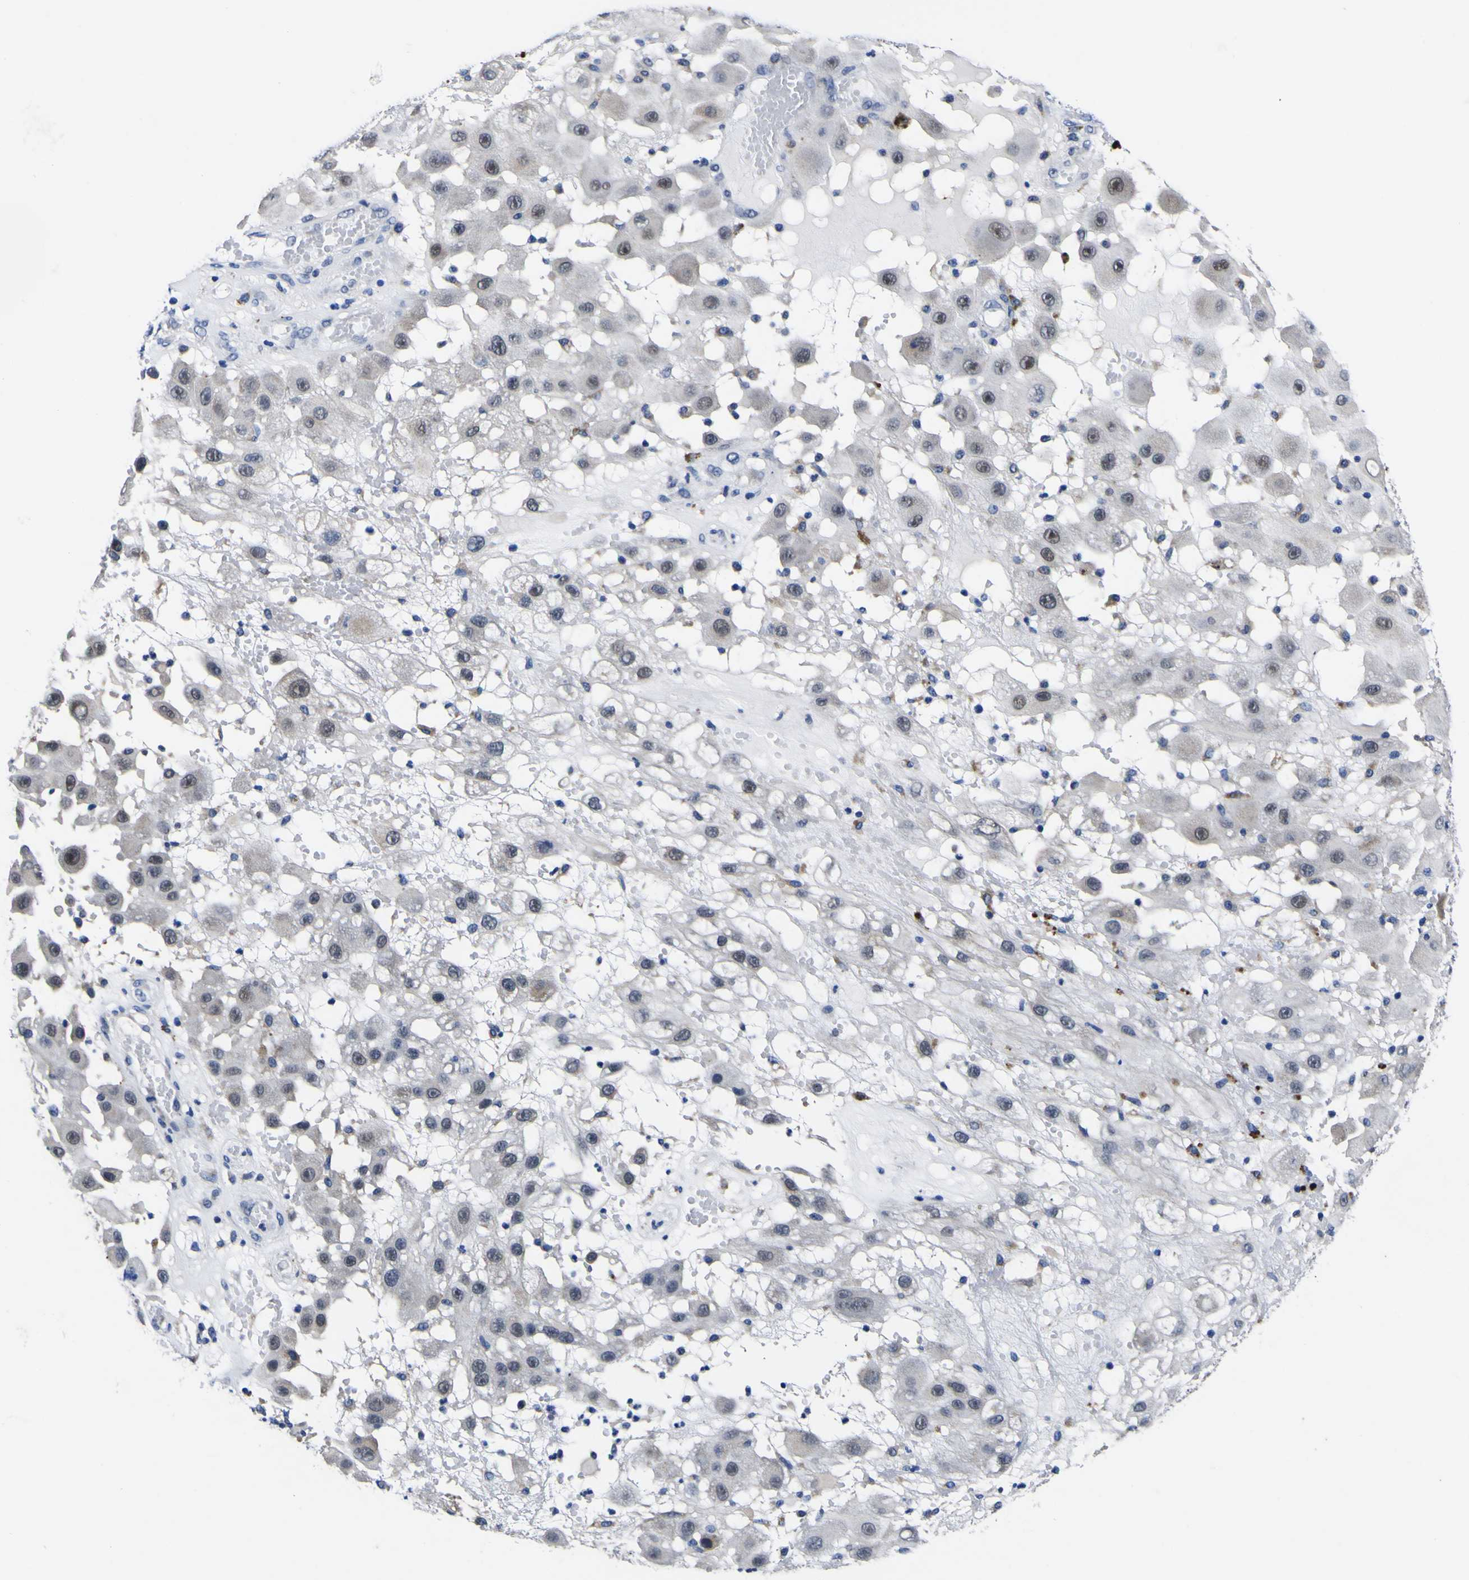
{"staining": {"intensity": "weak", "quantity": "25%-75%", "location": "nuclear"}, "tissue": "melanoma", "cell_type": "Tumor cells", "image_type": "cancer", "snomed": [{"axis": "morphology", "description": "Malignant melanoma, NOS"}, {"axis": "topography", "description": "Skin"}], "caption": "Immunohistochemical staining of melanoma displays low levels of weak nuclear protein expression in about 25%-75% of tumor cells.", "gene": "IGFLR1", "patient": {"sex": "female", "age": 81}}